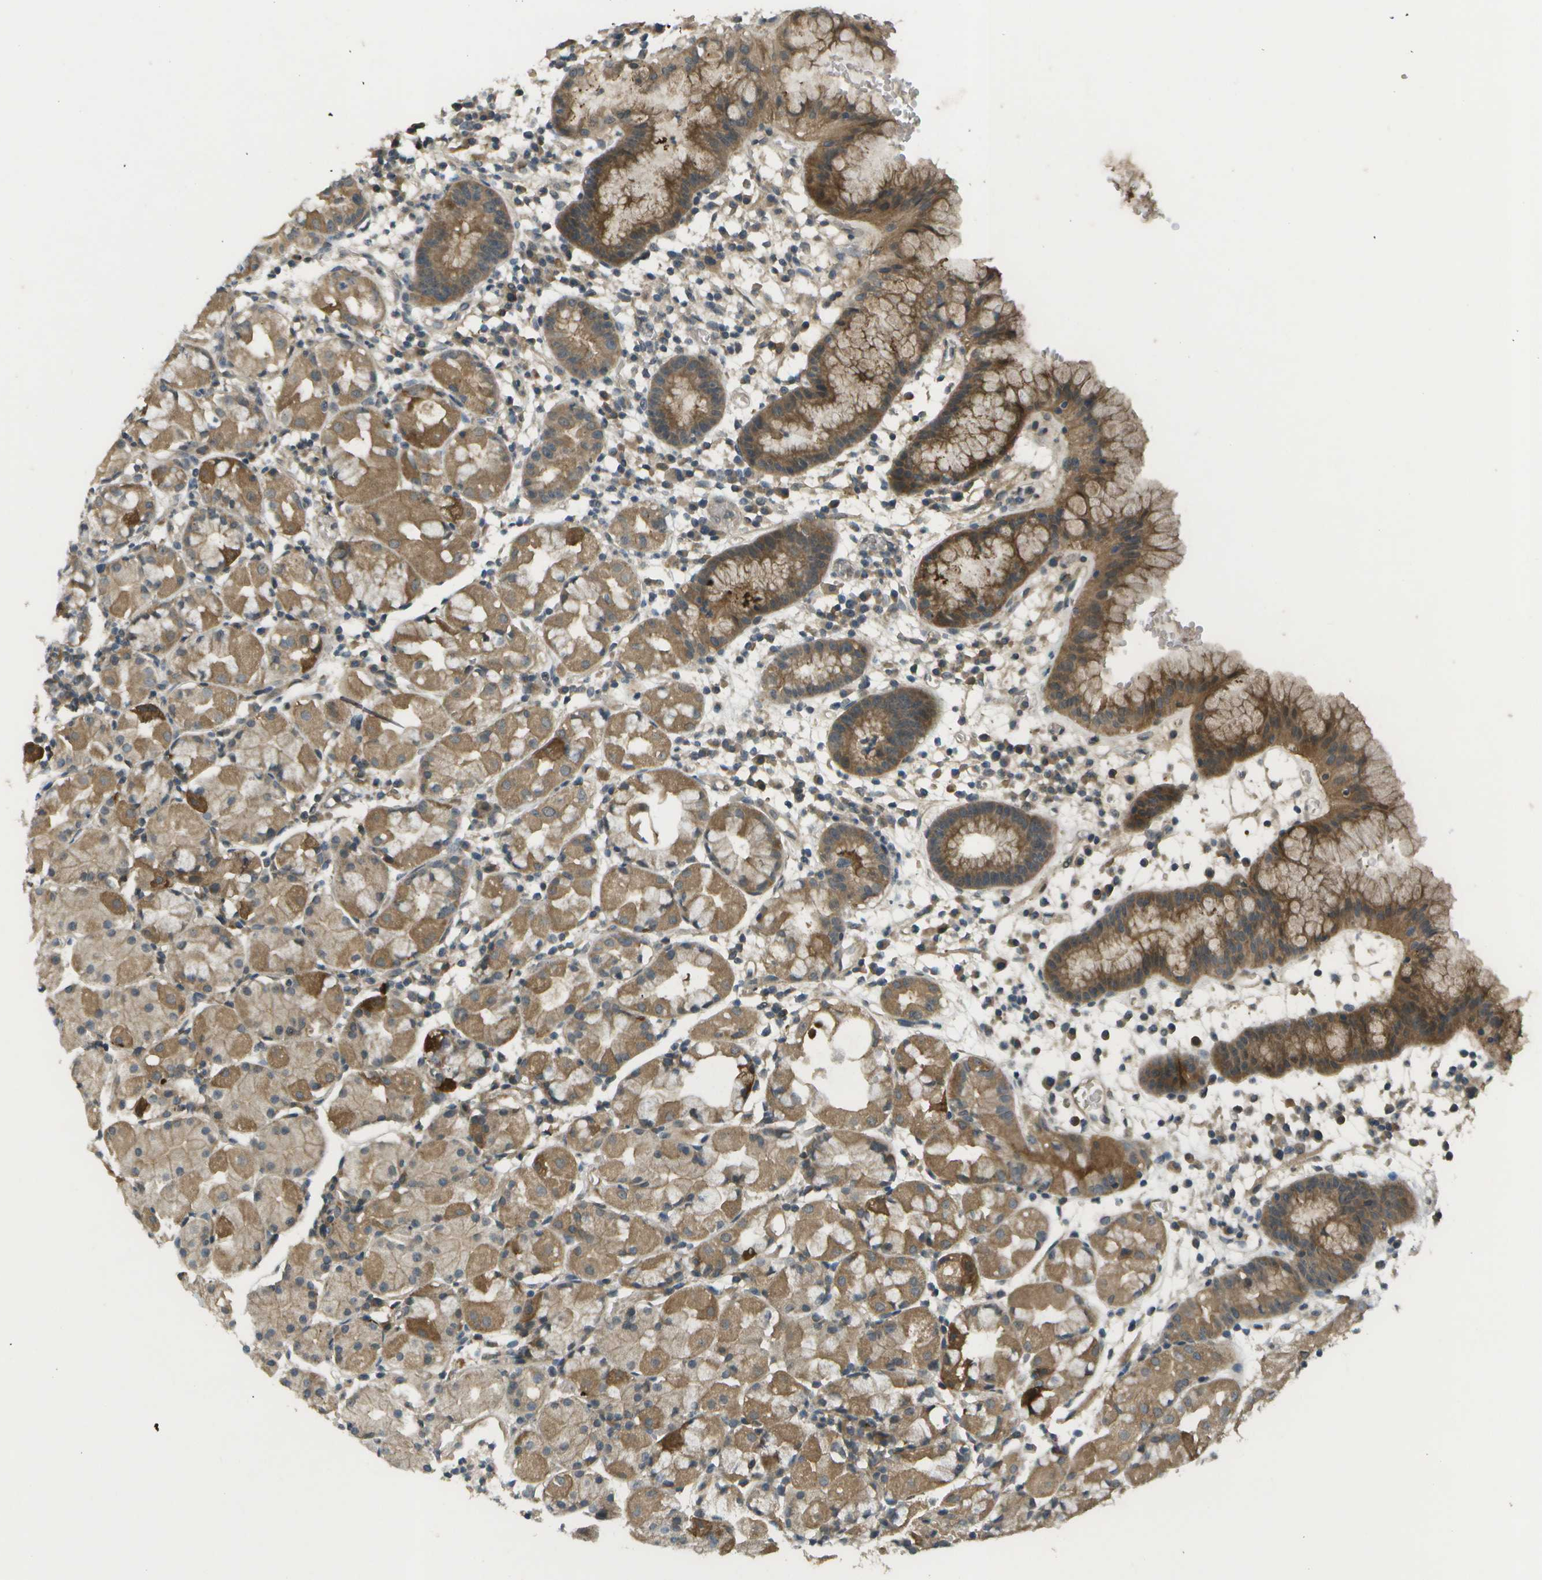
{"staining": {"intensity": "moderate", "quantity": ">75%", "location": "cytoplasmic/membranous"}, "tissue": "stomach", "cell_type": "Glandular cells", "image_type": "normal", "snomed": [{"axis": "morphology", "description": "Normal tissue, NOS"}, {"axis": "topography", "description": "Stomach"}, {"axis": "topography", "description": "Stomach, lower"}], "caption": "Unremarkable stomach shows moderate cytoplasmic/membranous staining in about >75% of glandular cells, visualized by immunohistochemistry. (IHC, brightfield microscopy, high magnification).", "gene": "WNK2", "patient": {"sex": "female", "age": 75}}